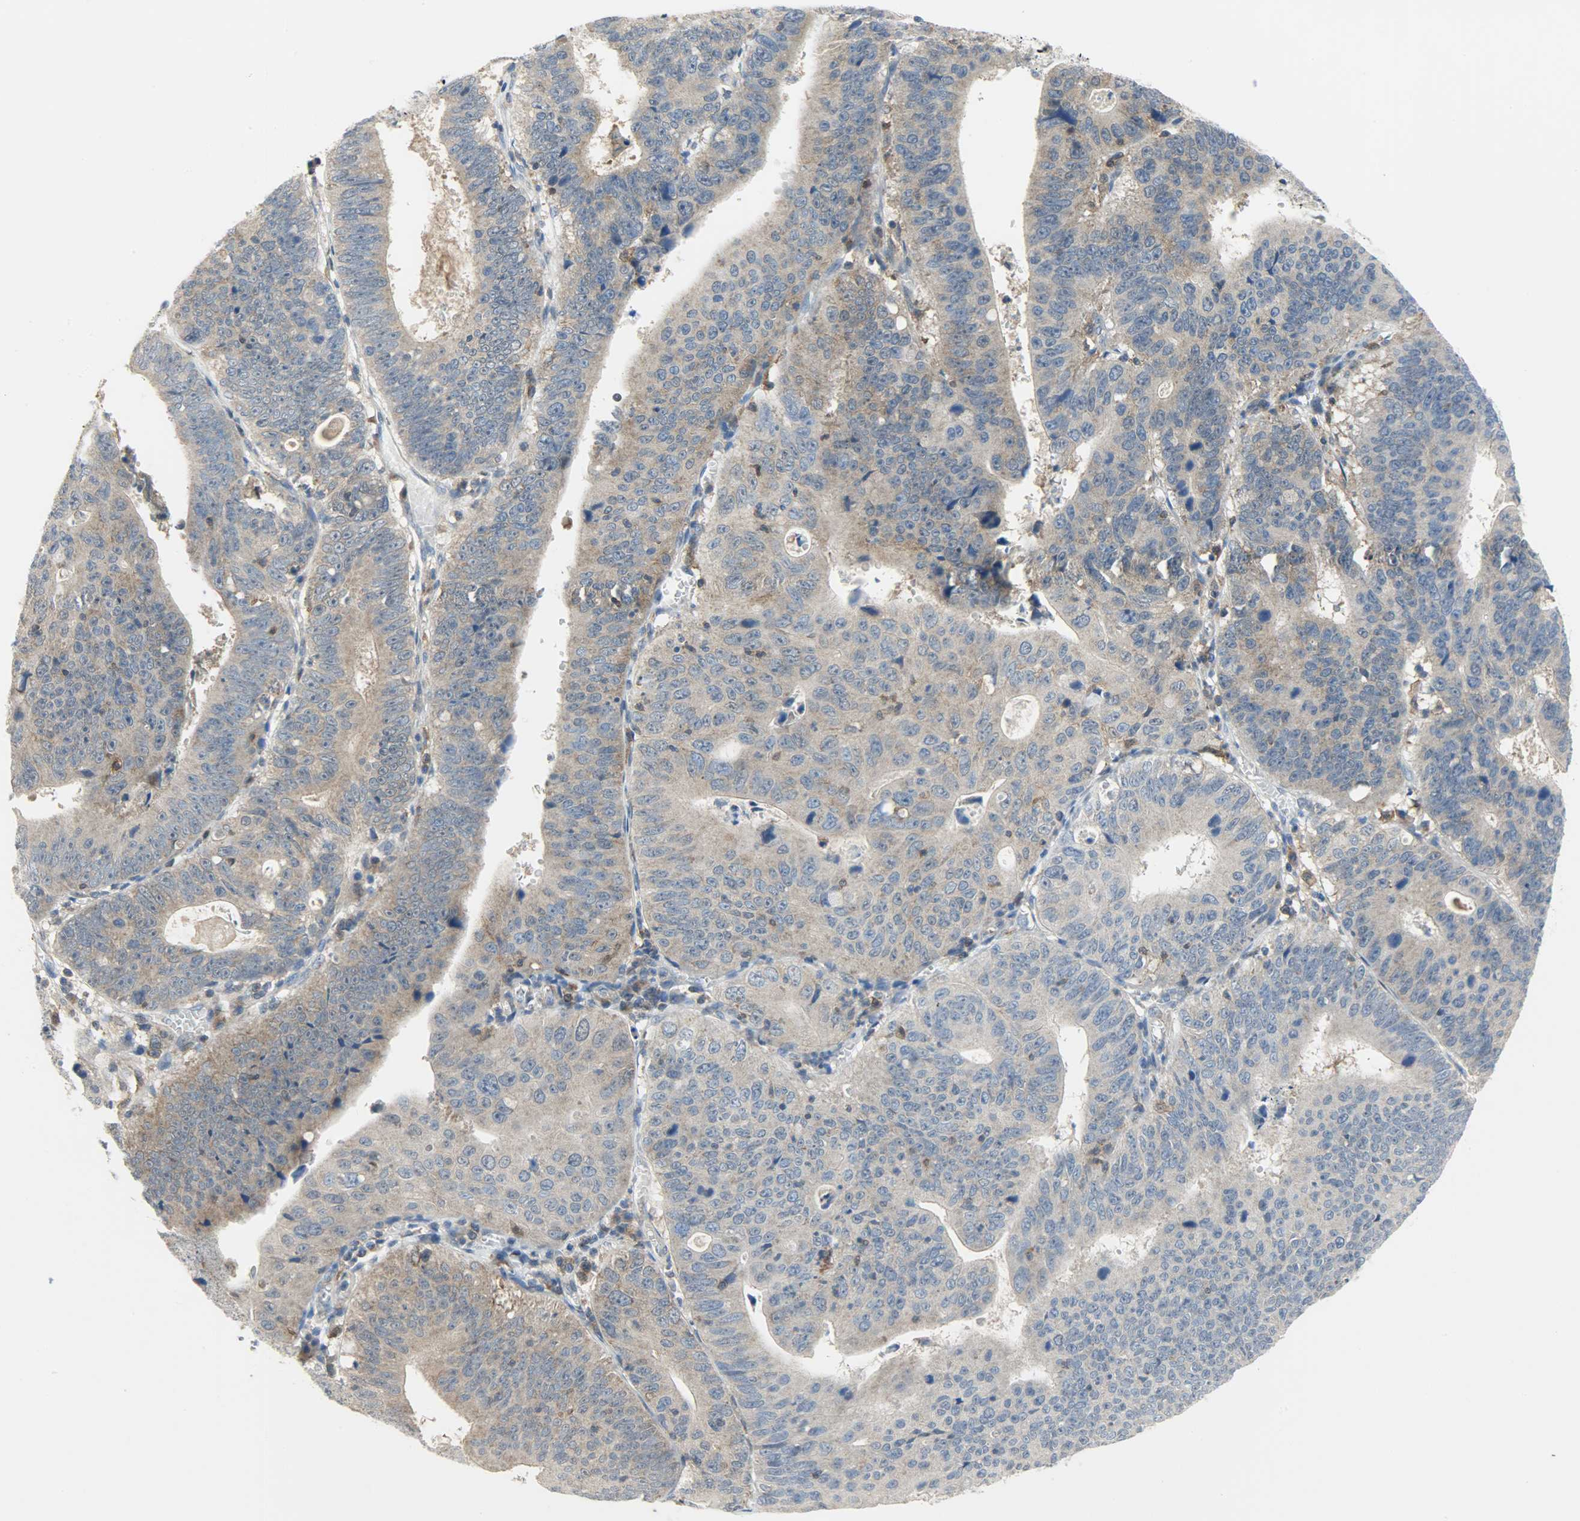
{"staining": {"intensity": "moderate", "quantity": ">75%", "location": "cytoplasmic/membranous"}, "tissue": "stomach cancer", "cell_type": "Tumor cells", "image_type": "cancer", "snomed": [{"axis": "morphology", "description": "Adenocarcinoma, NOS"}, {"axis": "topography", "description": "Stomach"}], "caption": "The image exhibits immunohistochemical staining of stomach adenocarcinoma. There is moderate cytoplasmic/membranous expression is seen in about >75% of tumor cells.", "gene": "TRIM21", "patient": {"sex": "male", "age": 59}}